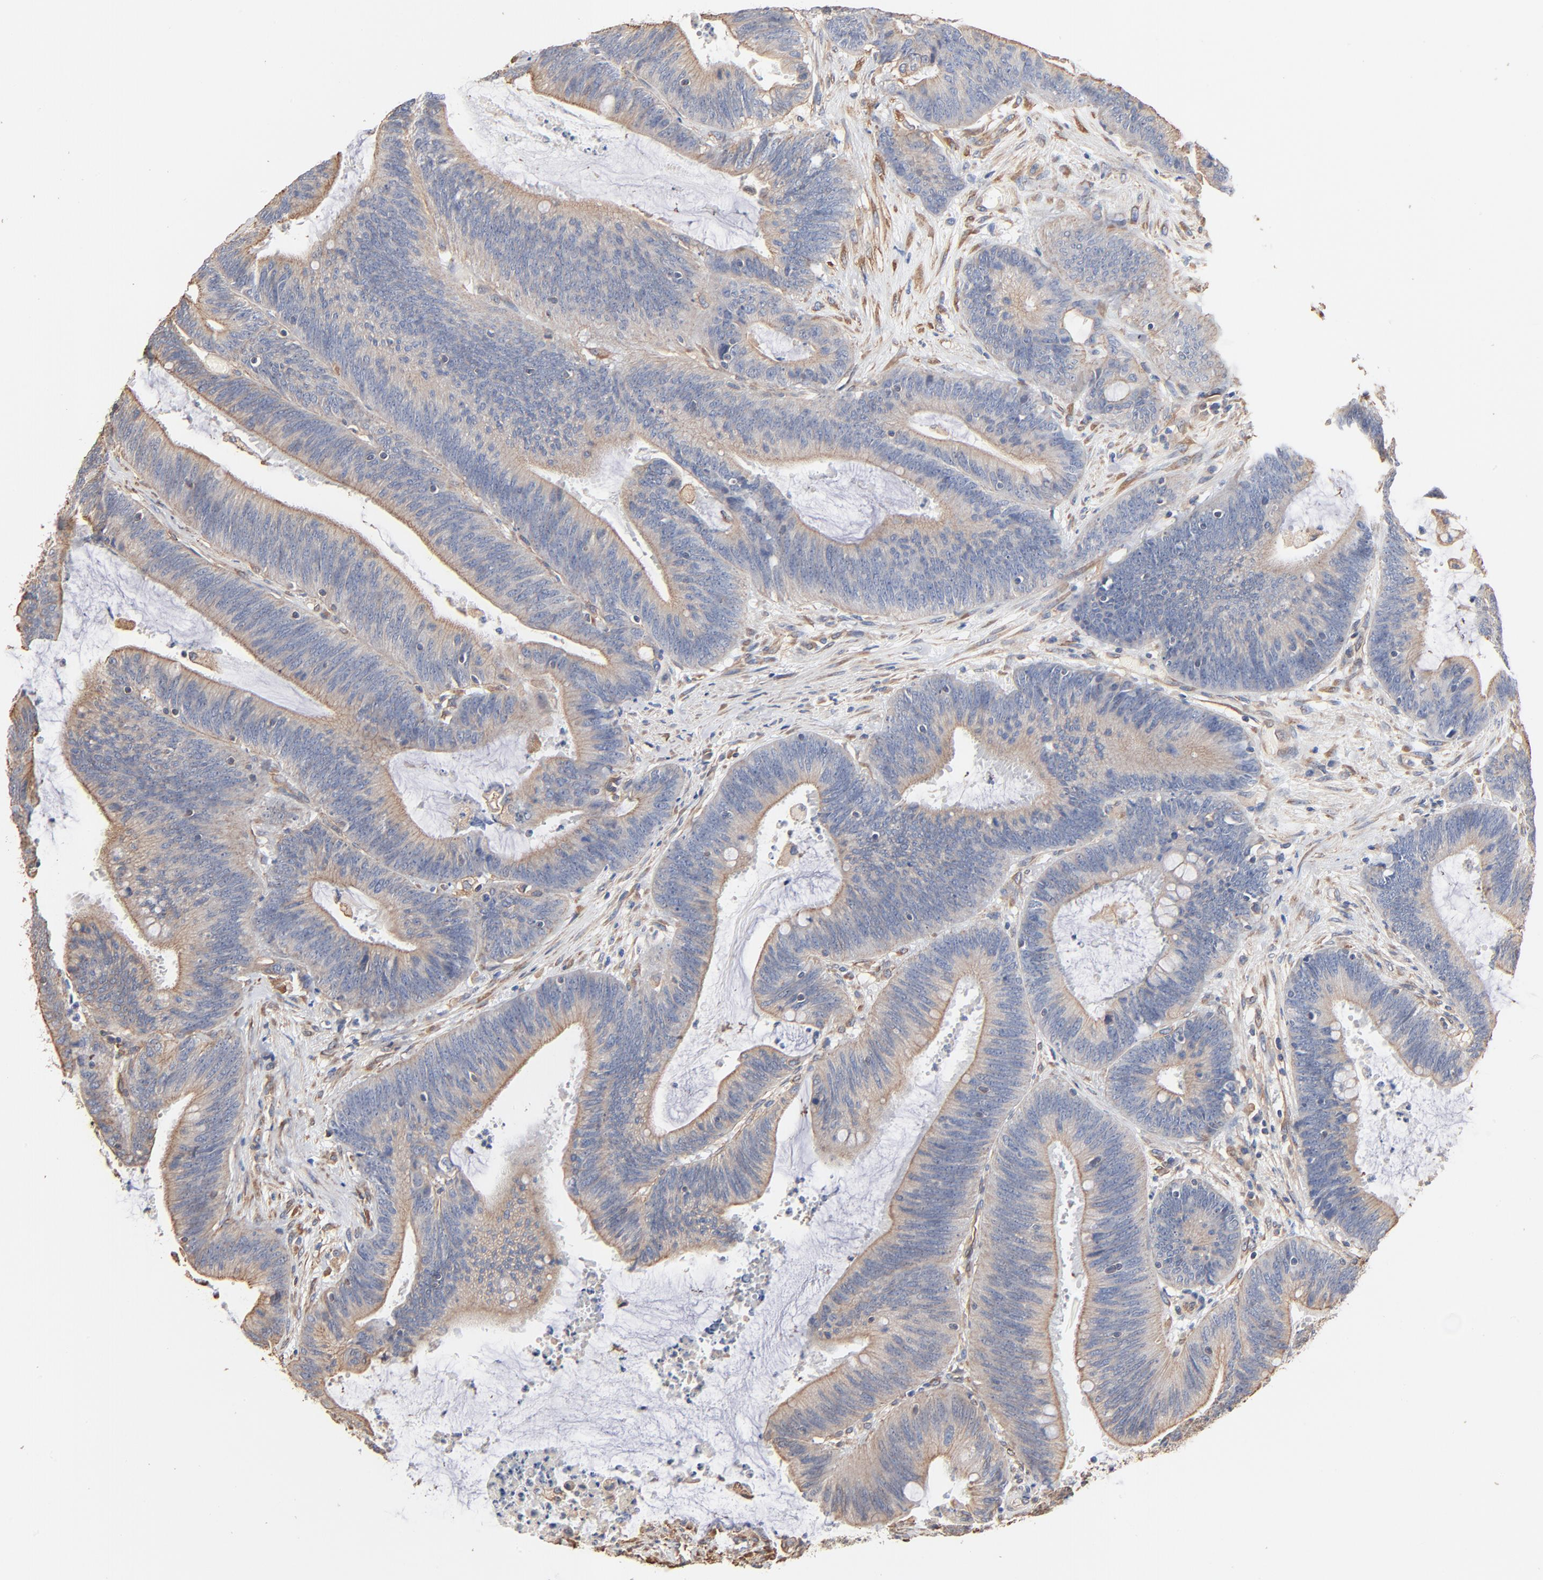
{"staining": {"intensity": "weak", "quantity": ">75%", "location": "cytoplasmic/membranous"}, "tissue": "colorectal cancer", "cell_type": "Tumor cells", "image_type": "cancer", "snomed": [{"axis": "morphology", "description": "Adenocarcinoma, NOS"}, {"axis": "topography", "description": "Rectum"}], "caption": "Colorectal adenocarcinoma tissue shows weak cytoplasmic/membranous staining in about >75% of tumor cells", "gene": "ABCD4", "patient": {"sex": "female", "age": 66}}